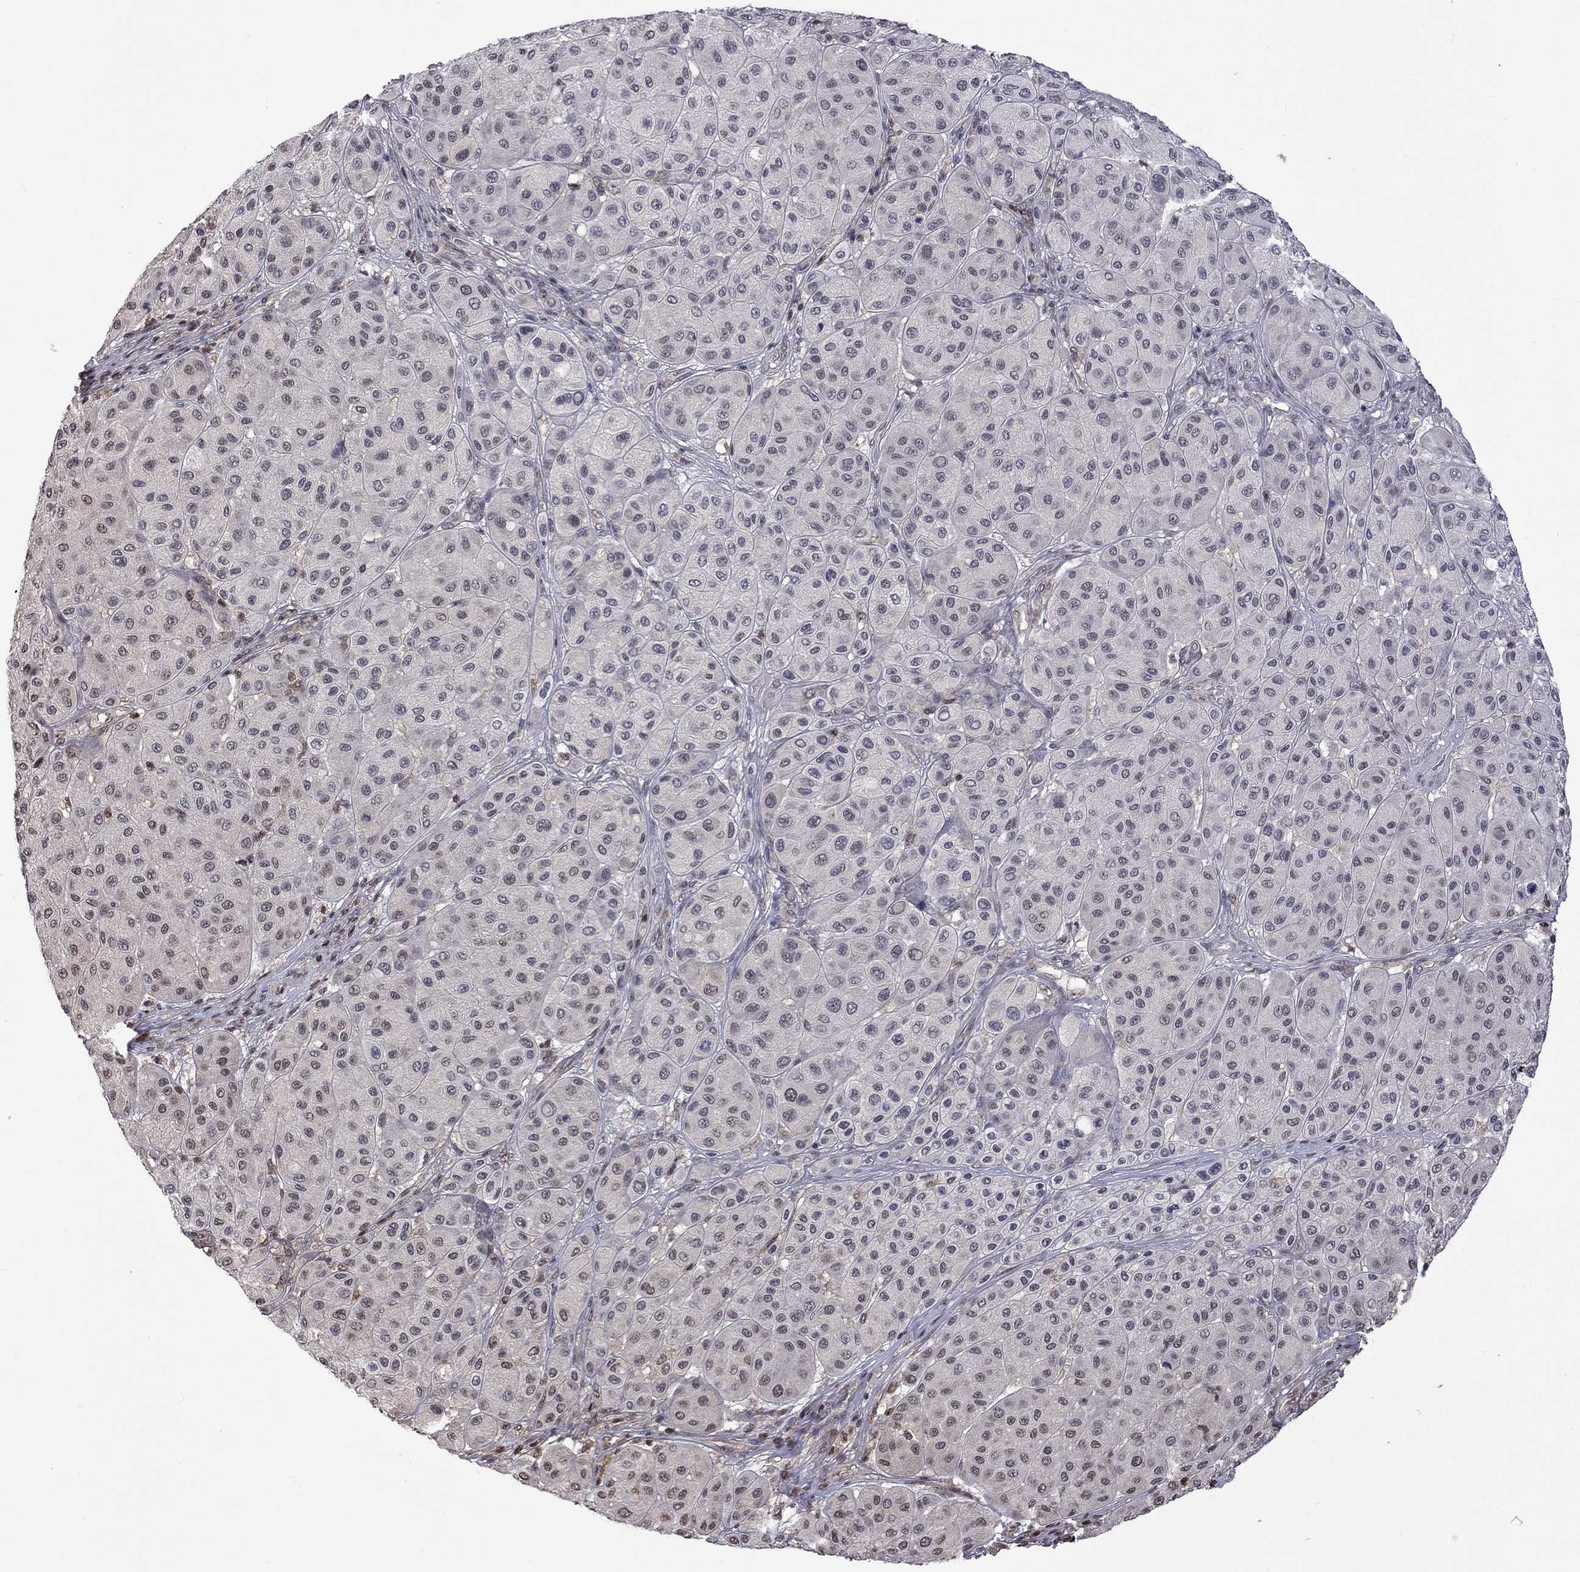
{"staining": {"intensity": "negative", "quantity": "none", "location": "none"}, "tissue": "melanoma", "cell_type": "Tumor cells", "image_type": "cancer", "snomed": [{"axis": "morphology", "description": "Malignant melanoma, Metastatic site"}, {"axis": "topography", "description": "Smooth muscle"}], "caption": "Immunohistochemistry histopathology image of neoplastic tissue: melanoma stained with DAB demonstrates no significant protein positivity in tumor cells.", "gene": "RFWD3", "patient": {"sex": "male", "age": 41}}